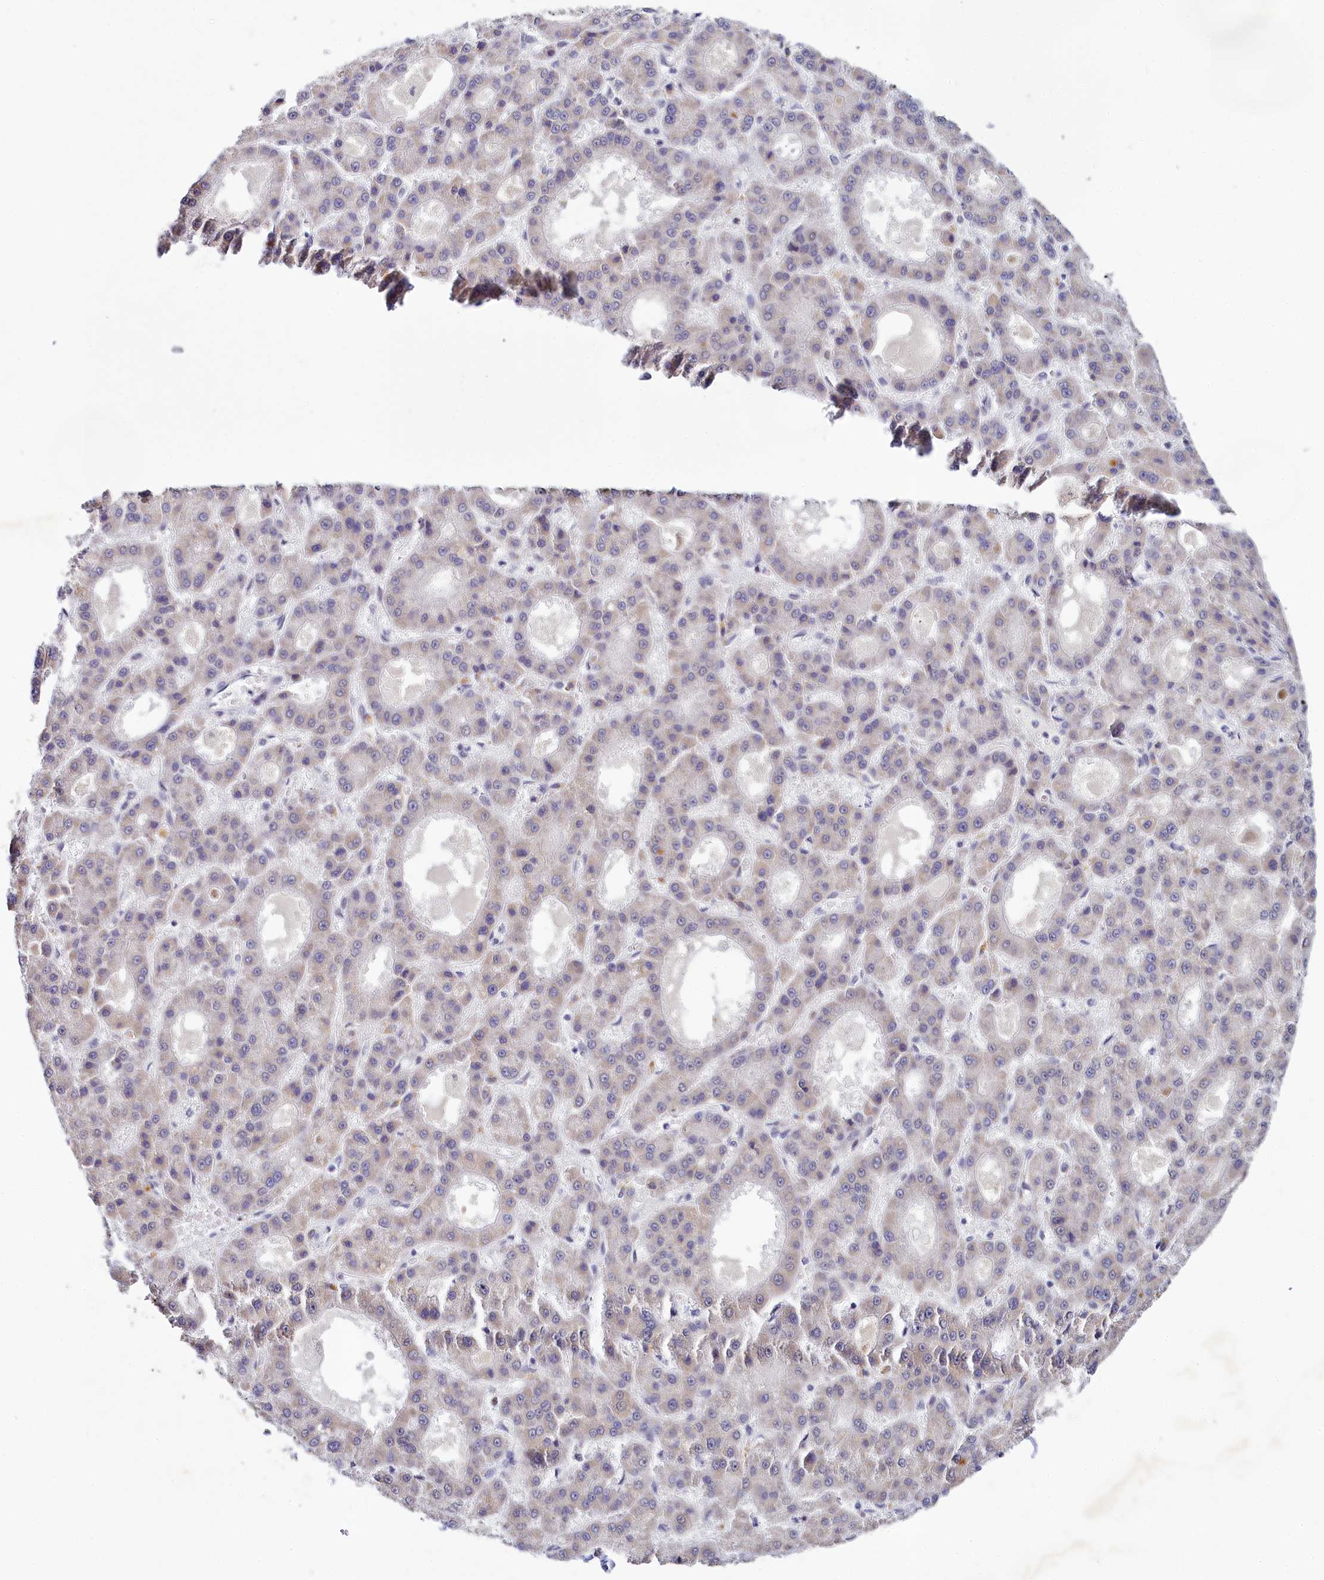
{"staining": {"intensity": "negative", "quantity": "none", "location": "none"}, "tissue": "liver cancer", "cell_type": "Tumor cells", "image_type": "cancer", "snomed": [{"axis": "morphology", "description": "Carcinoma, Hepatocellular, NOS"}, {"axis": "topography", "description": "Liver"}], "caption": "Immunohistochemistry (IHC) histopathology image of neoplastic tissue: liver cancer stained with DAB shows no significant protein positivity in tumor cells.", "gene": "PPHLN1", "patient": {"sex": "male", "age": 70}}